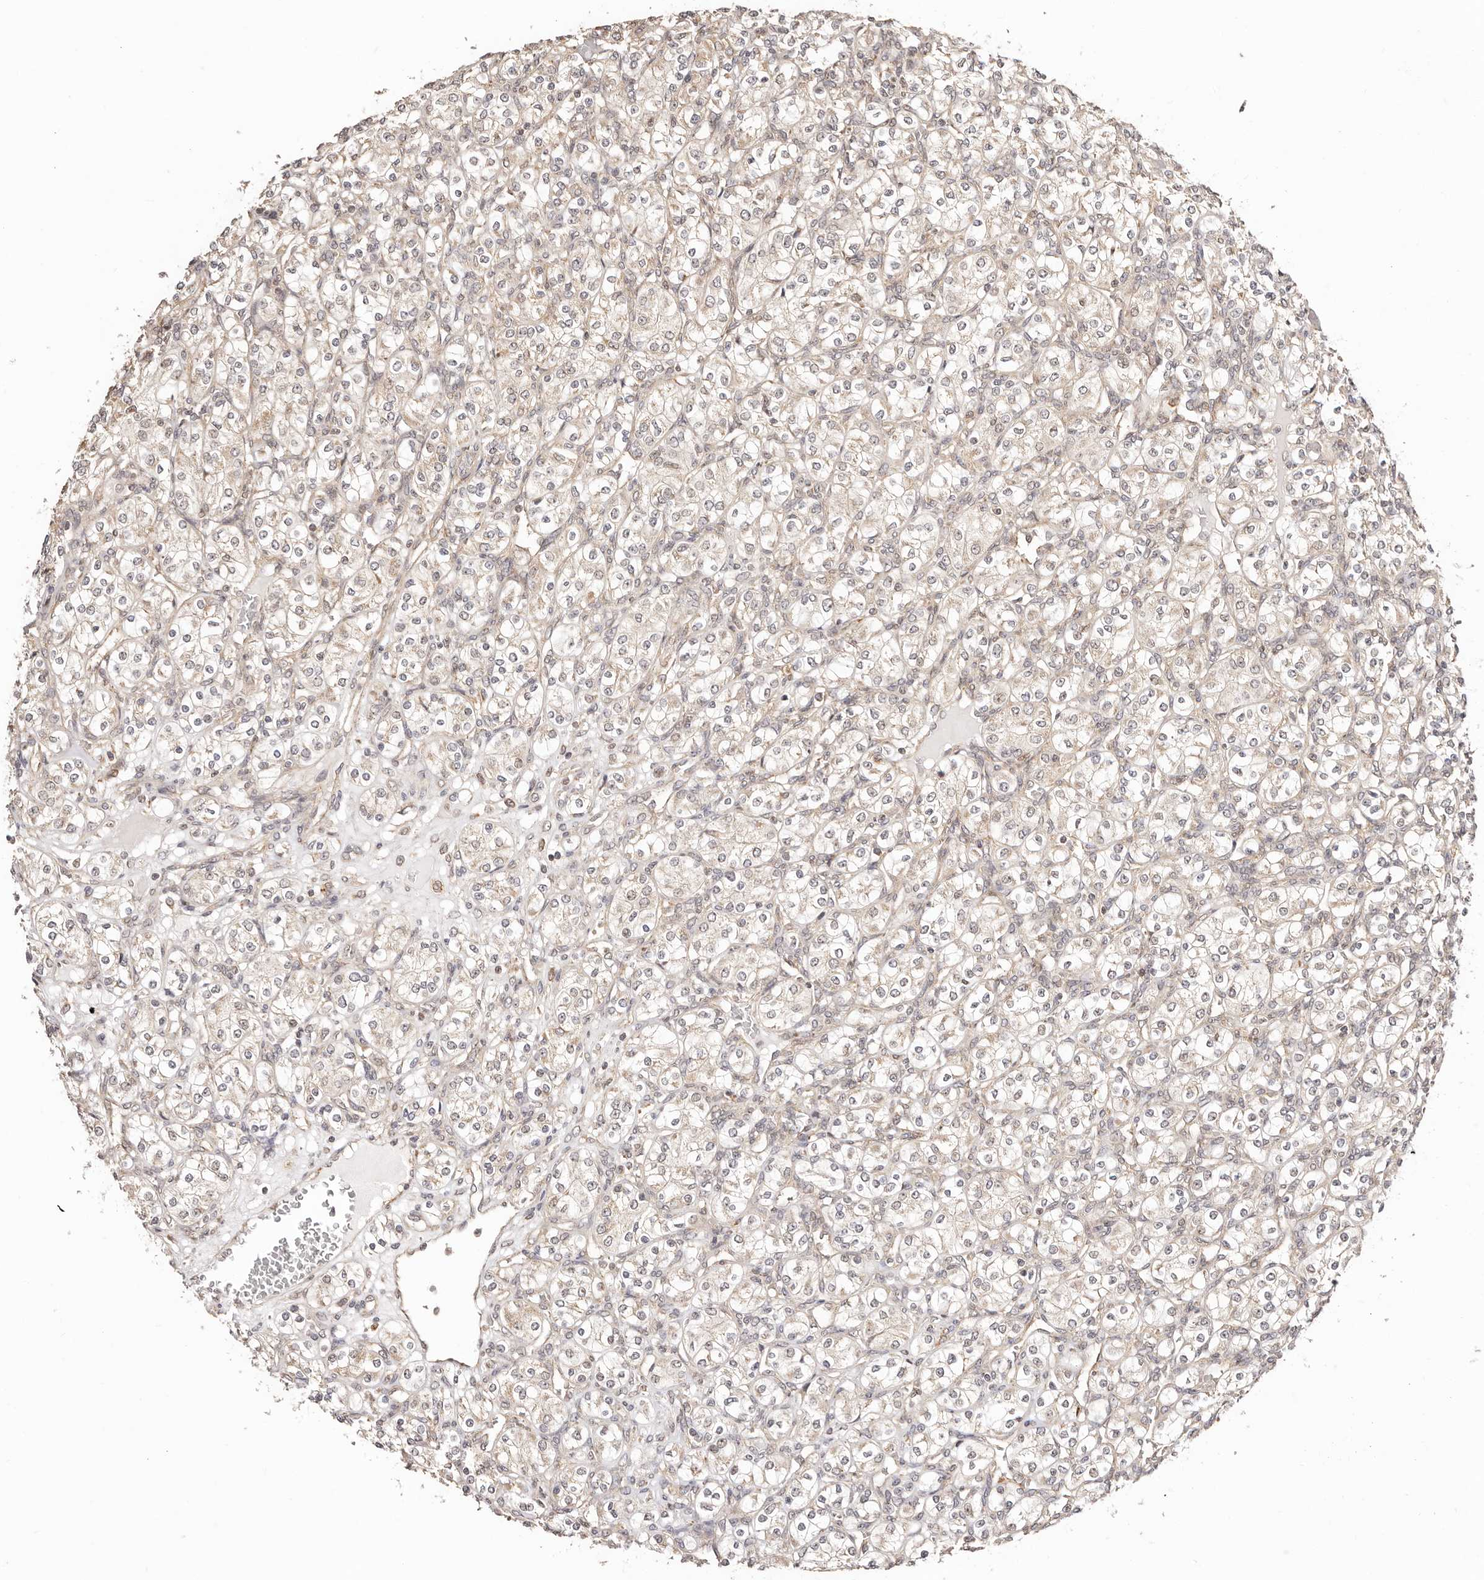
{"staining": {"intensity": "weak", "quantity": "<25%", "location": "cytoplasmic/membranous,nuclear"}, "tissue": "renal cancer", "cell_type": "Tumor cells", "image_type": "cancer", "snomed": [{"axis": "morphology", "description": "Adenocarcinoma, NOS"}, {"axis": "topography", "description": "Kidney"}], "caption": "Tumor cells show no significant staining in renal adenocarcinoma.", "gene": "CTNNBL1", "patient": {"sex": "male", "age": 77}}